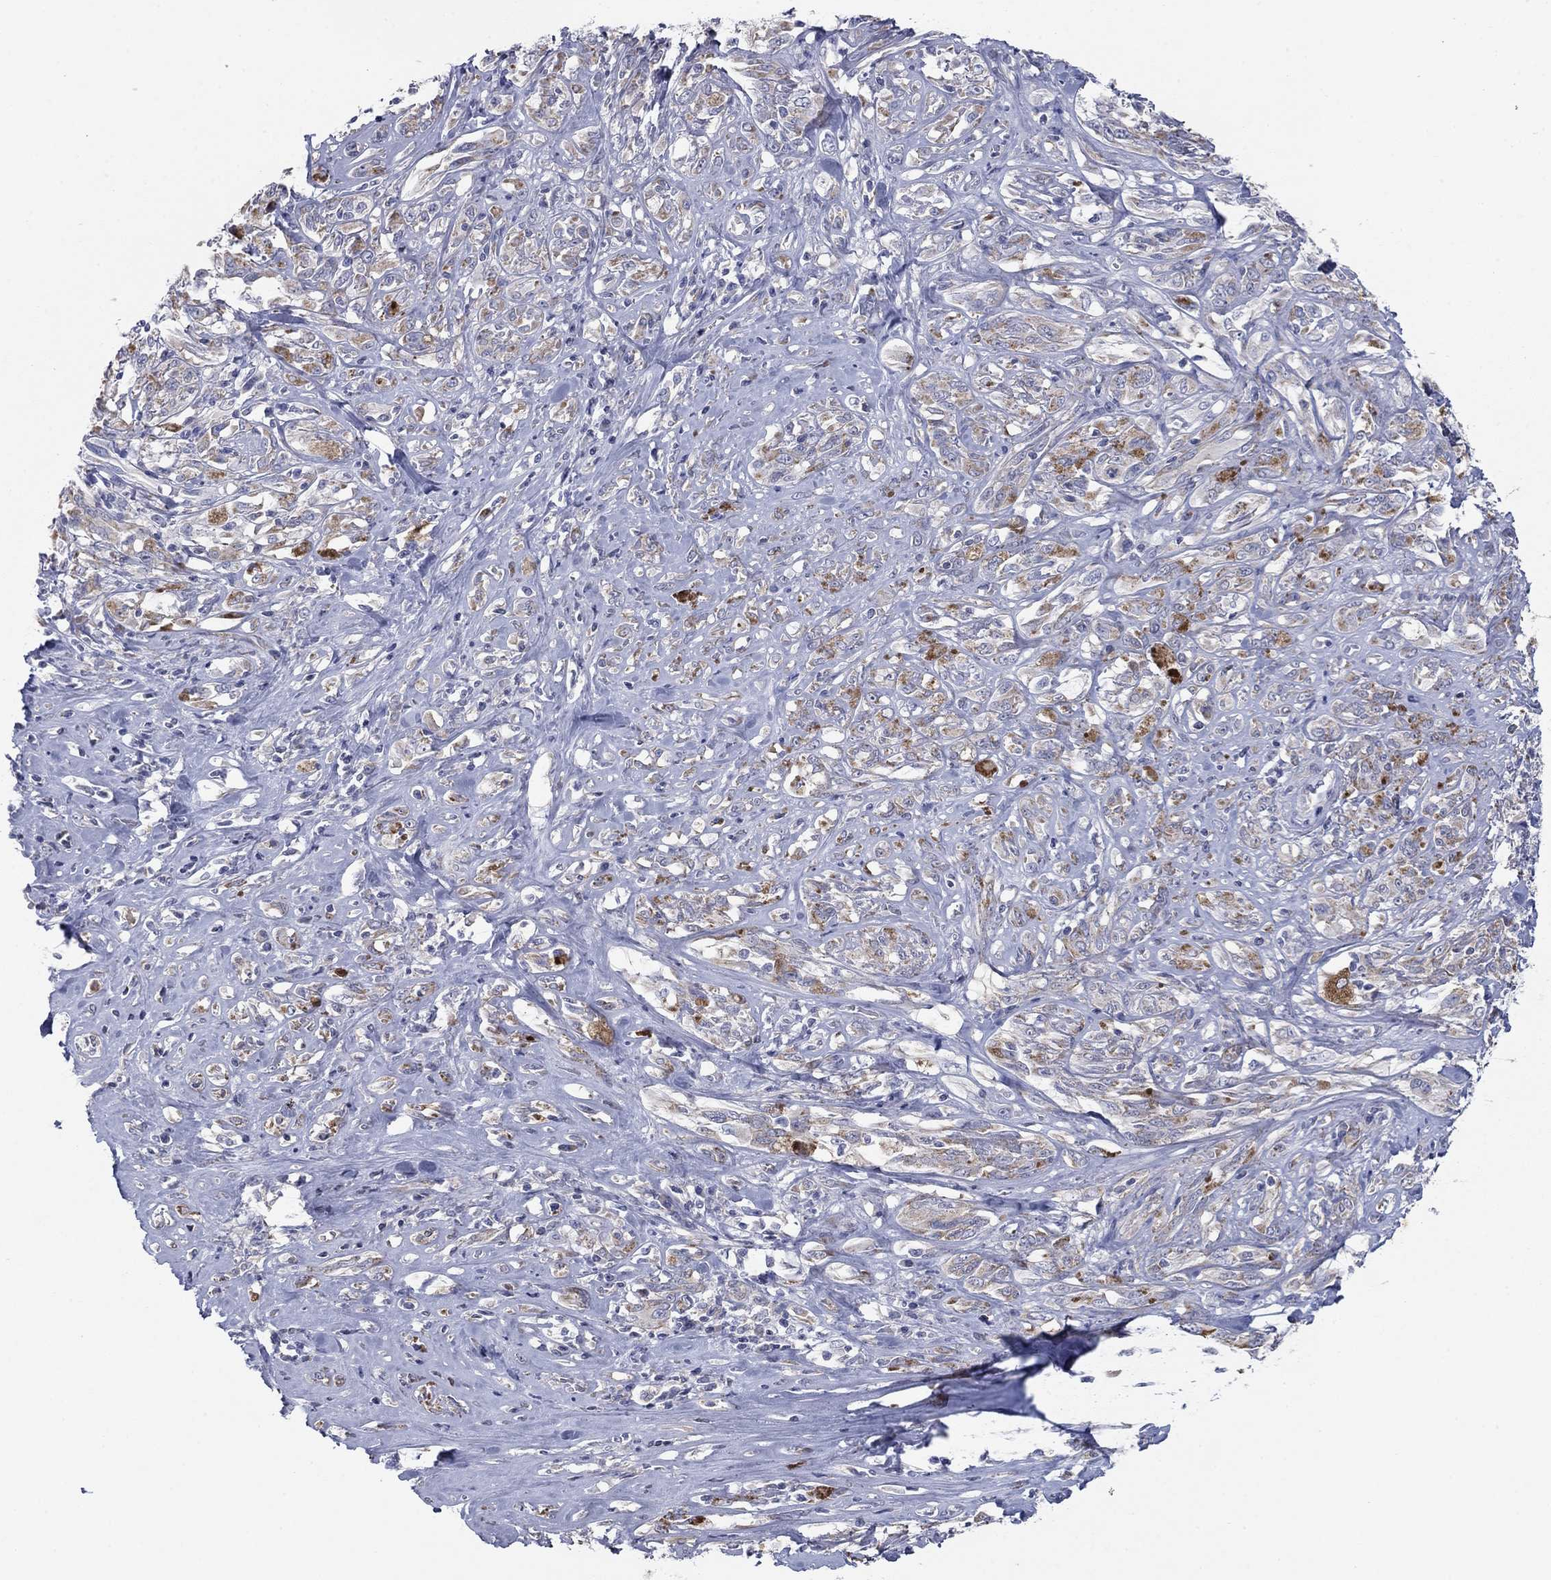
{"staining": {"intensity": "moderate", "quantity": "<25%", "location": "cytoplasmic/membranous"}, "tissue": "melanoma", "cell_type": "Tumor cells", "image_type": "cancer", "snomed": [{"axis": "morphology", "description": "Malignant melanoma, NOS"}, {"axis": "topography", "description": "Skin"}], "caption": "IHC staining of malignant melanoma, which displays low levels of moderate cytoplasmic/membranous positivity in about <25% of tumor cells indicating moderate cytoplasmic/membranous protein positivity. The staining was performed using DAB (brown) for protein detection and nuclei were counterstained in hematoxylin (blue).", "gene": "PTGDS", "patient": {"sex": "female", "age": 91}}